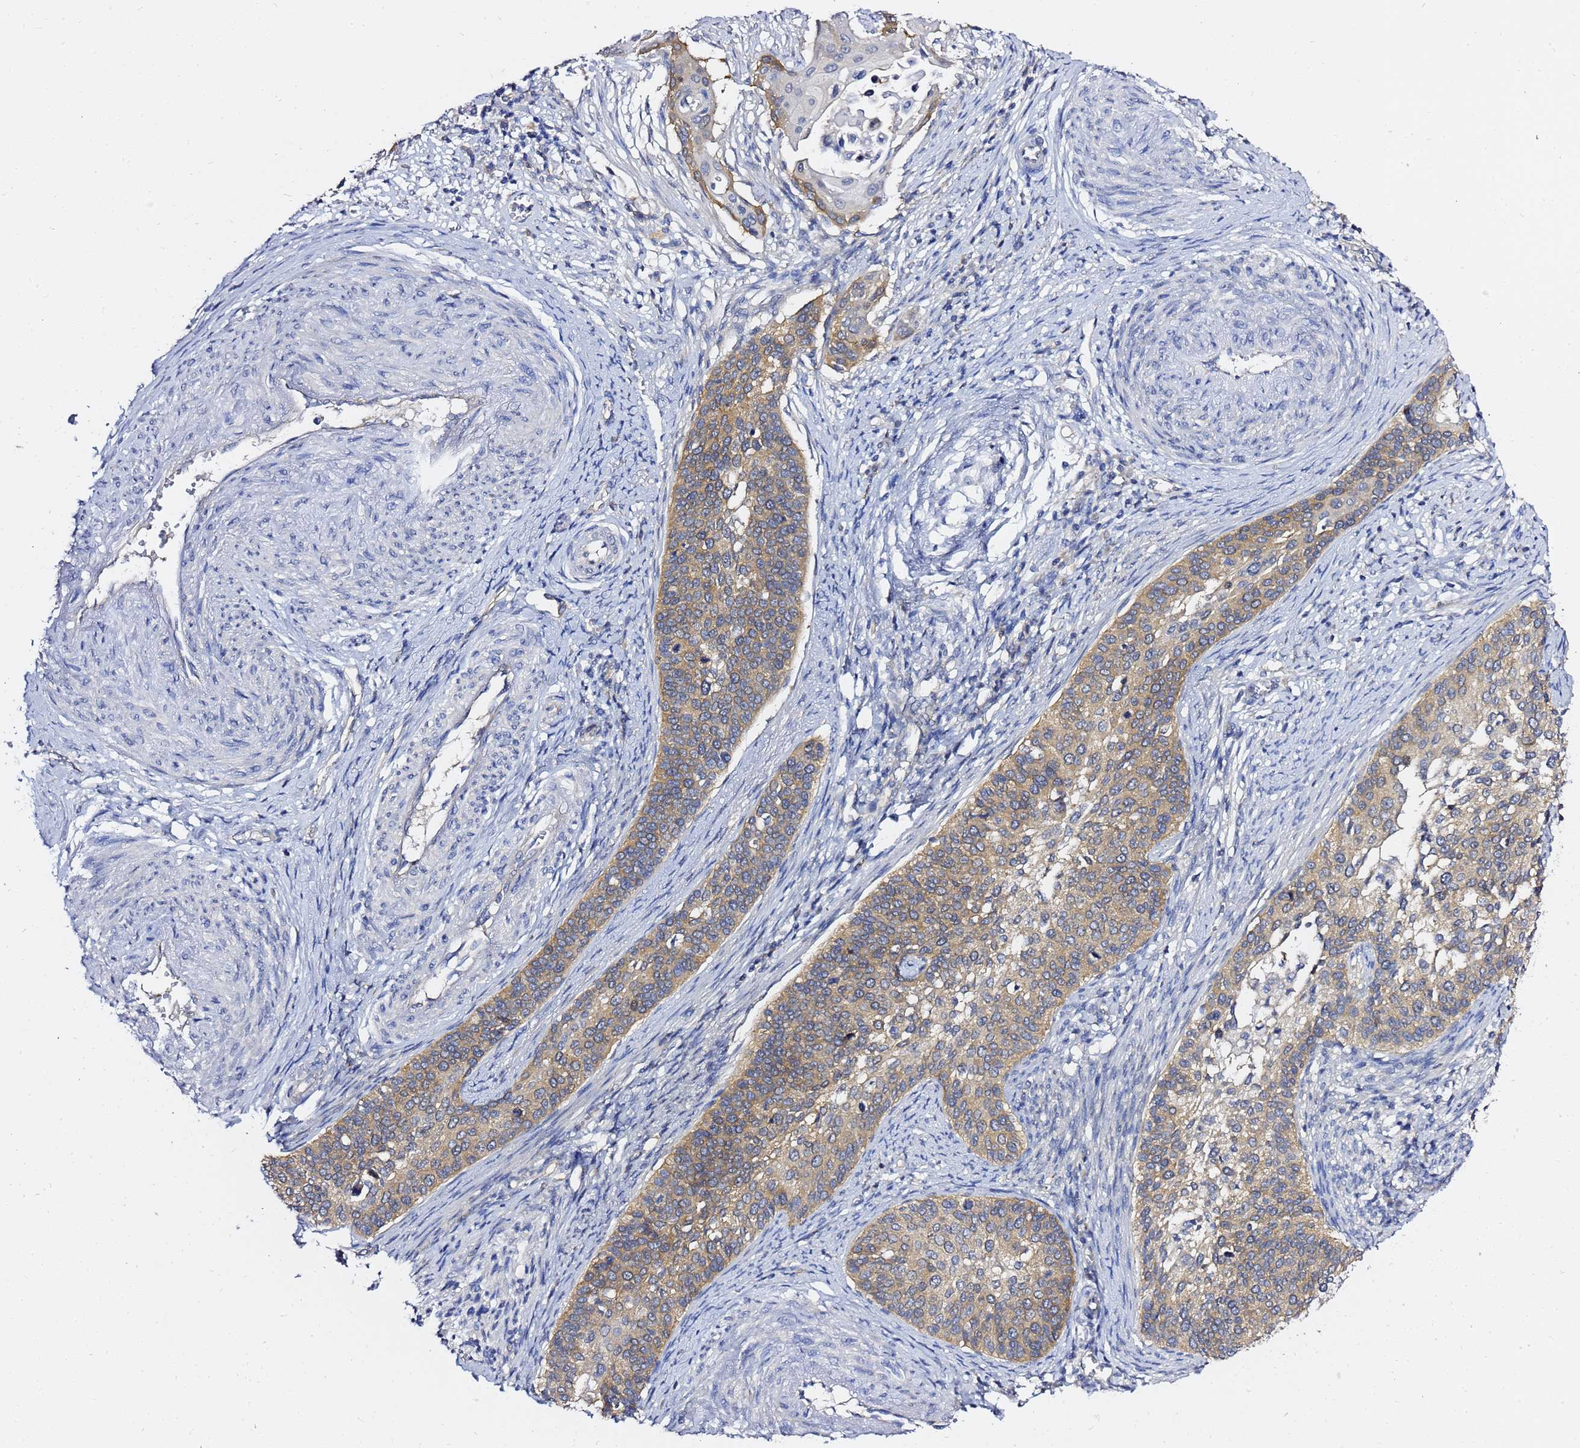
{"staining": {"intensity": "weak", "quantity": ">75%", "location": "cytoplasmic/membranous"}, "tissue": "cervical cancer", "cell_type": "Tumor cells", "image_type": "cancer", "snomed": [{"axis": "morphology", "description": "Squamous cell carcinoma, NOS"}, {"axis": "topography", "description": "Cervix"}], "caption": "Immunohistochemical staining of human cervical squamous cell carcinoma reveals low levels of weak cytoplasmic/membranous protein expression in approximately >75% of tumor cells.", "gene": "LENG1", "patient": {"sex": "female", "age": 44}}